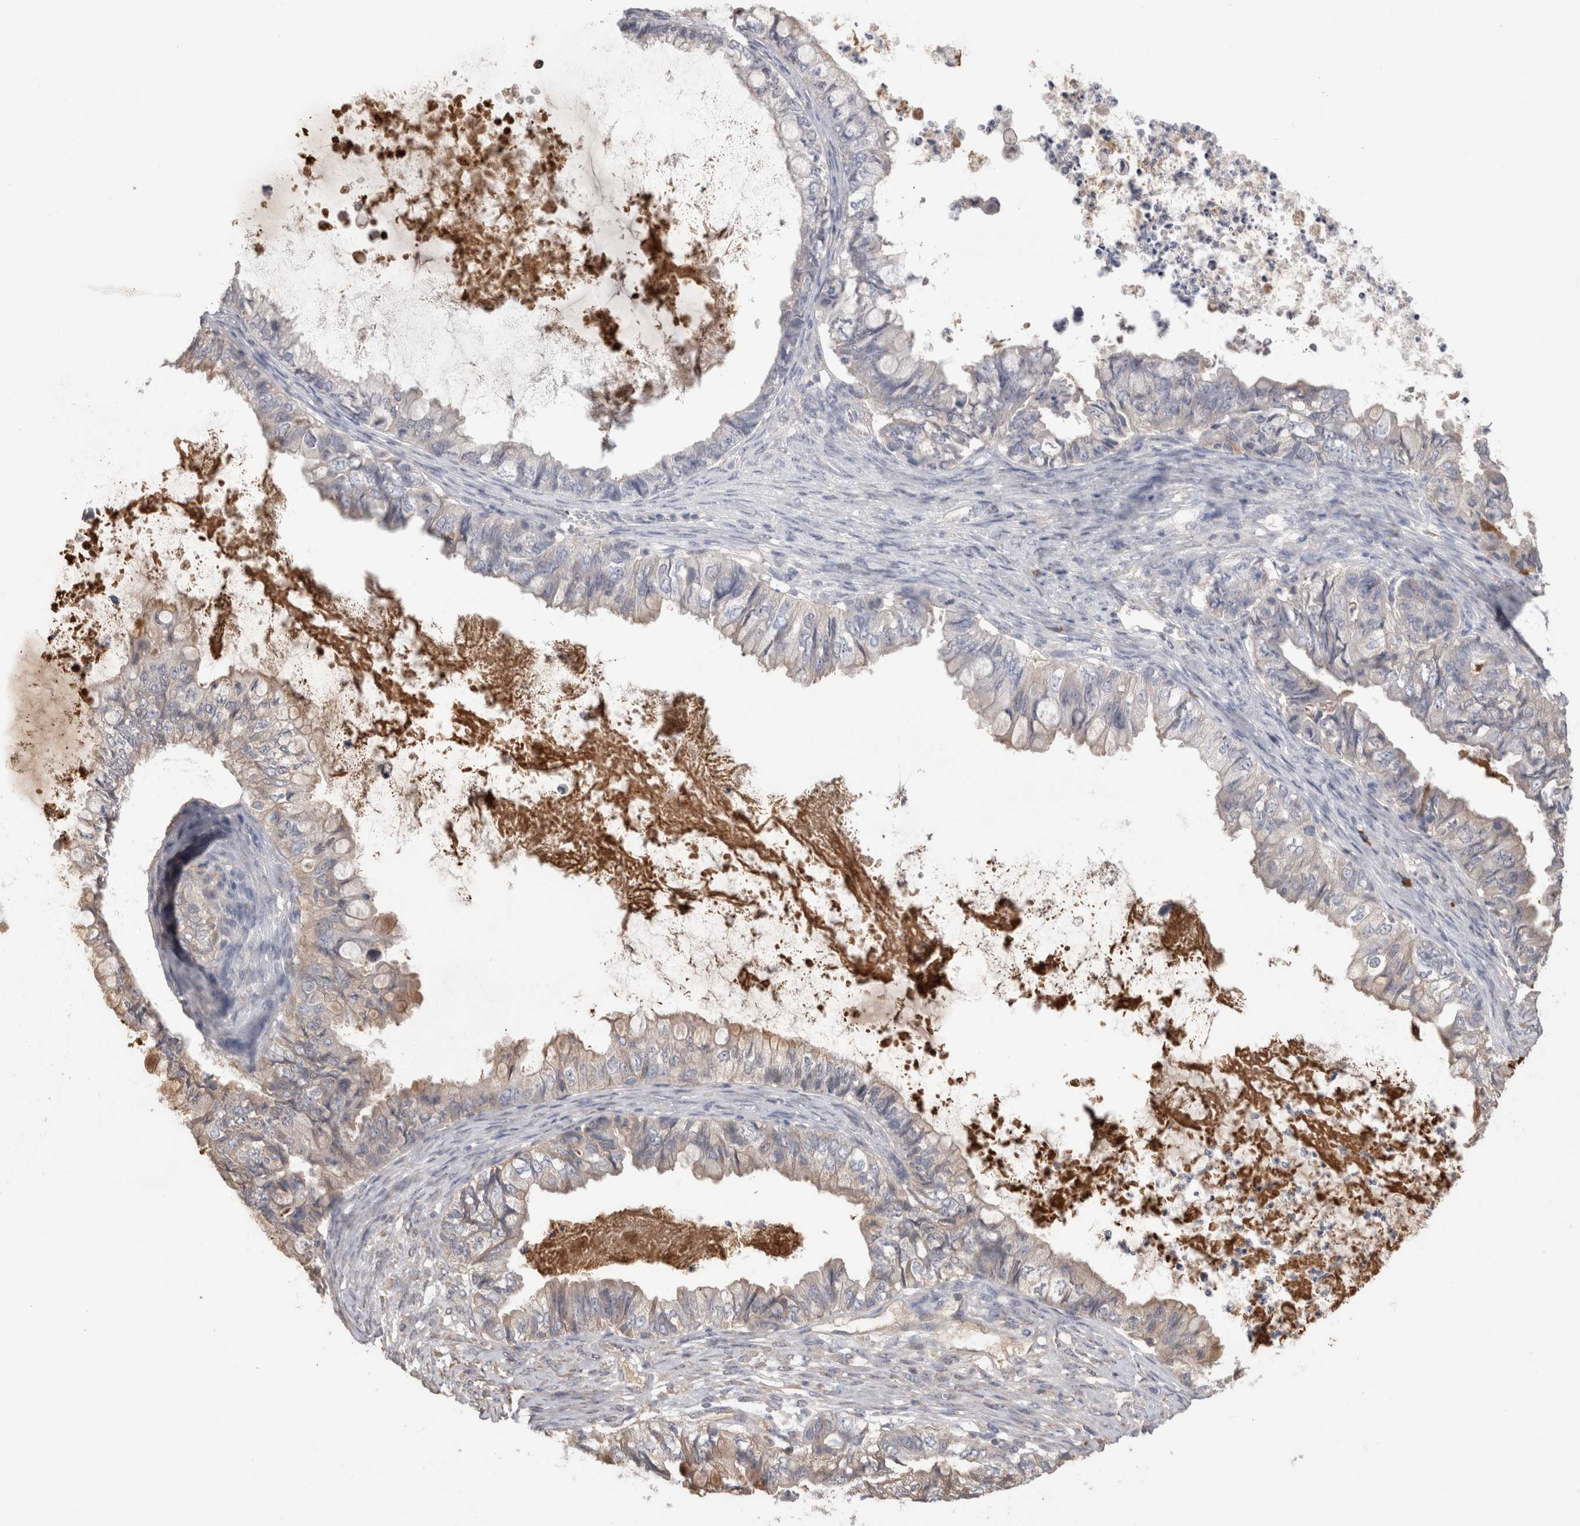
{"staining": {"intensity": "negative", "quantity": "none", "location": "none"}, "tissue": "ovarian cancer", "cell_type": "Tumor cells", "image_type": "cancer", "snomed": [{"axis": "morphology", "description": "Cystadenocarcinoma, mucinous, NOS"}, {"axis": "topography", "description": "Ovary"}], "caption": "There is no significant positivity in tumor cells of ovarian mucinous cystadenocarcinoma.", "gene": "PPP3CC", "patient": {"sex": "female", "age": 80}}